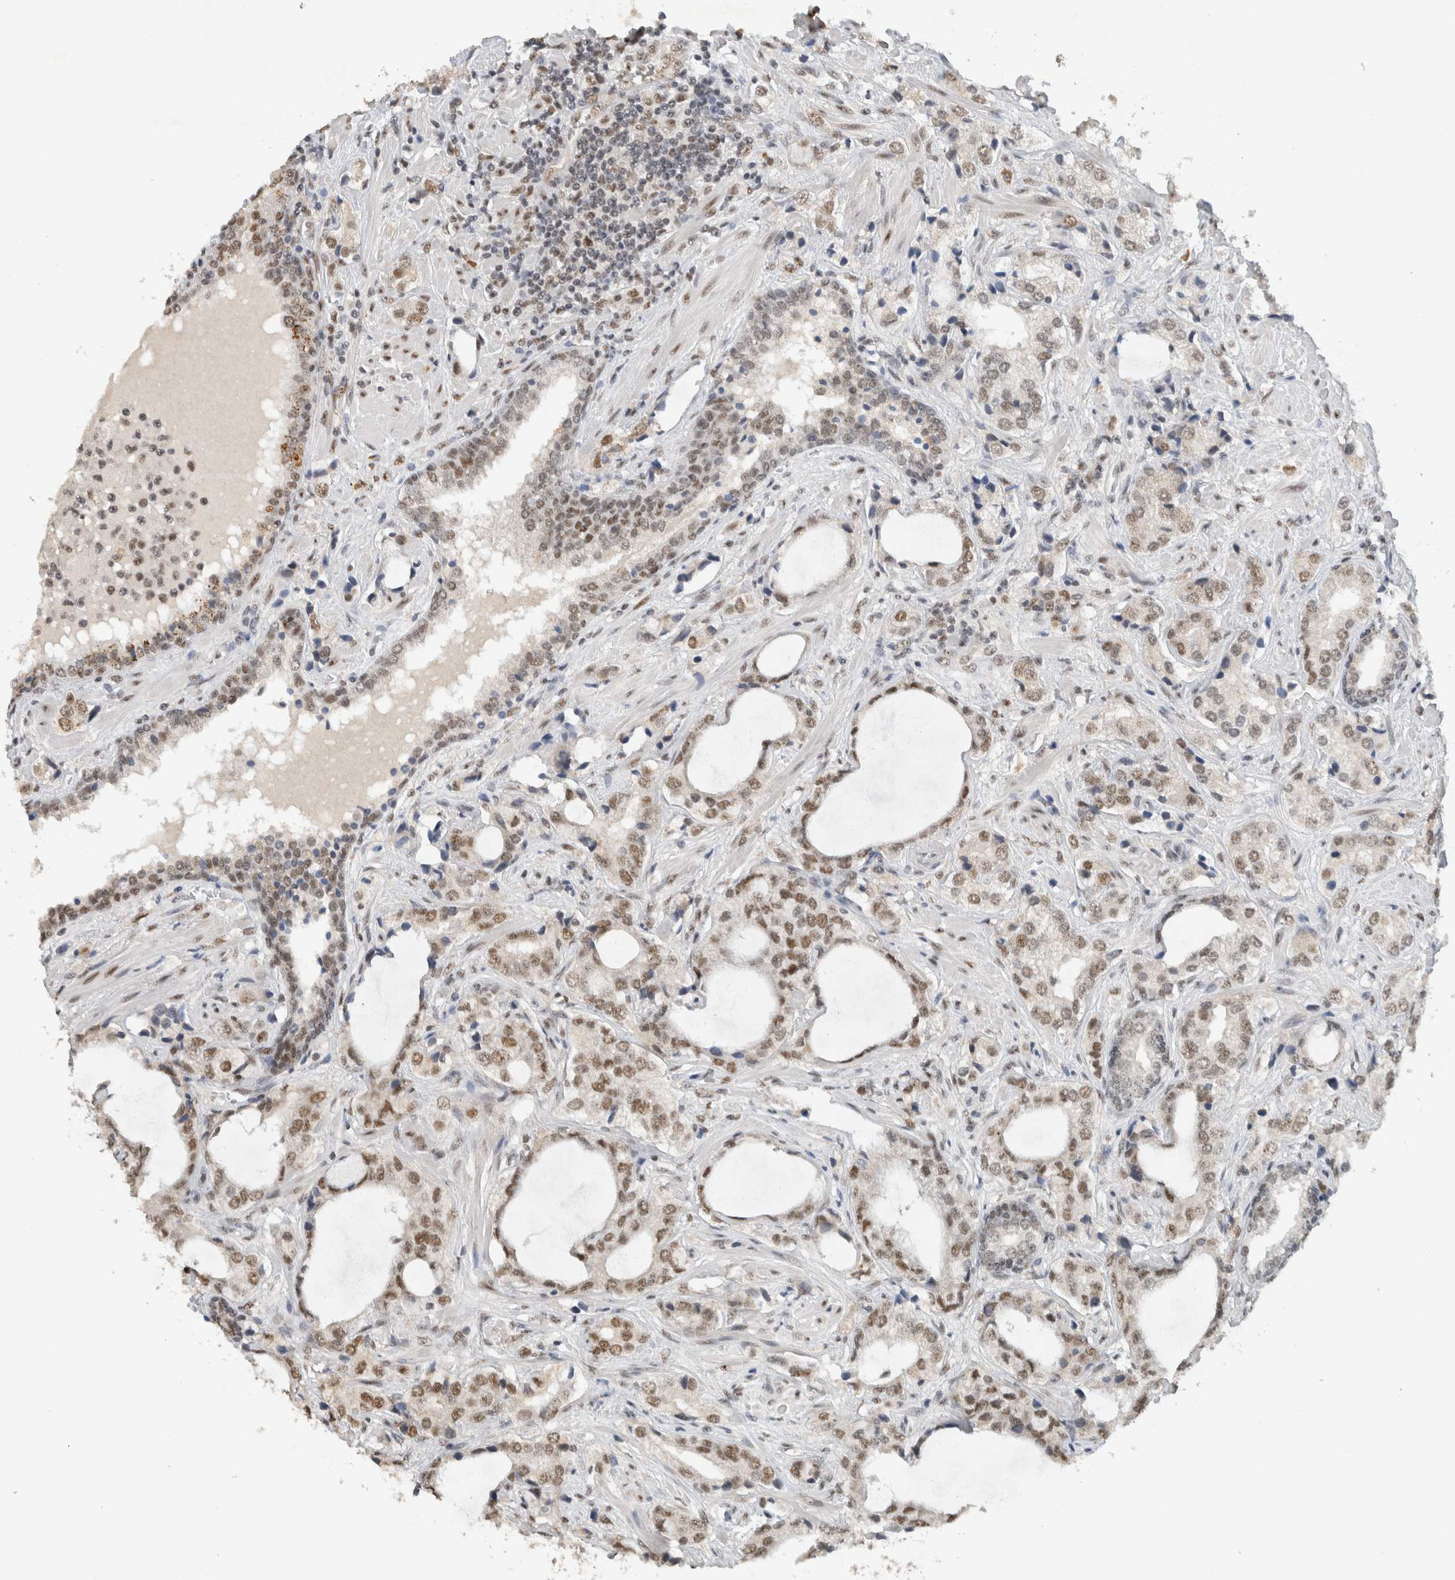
{"staining": {"intensity": "strong", "quantity": "25%-75%", "location": "nuclear"}, "tissue": "prostate cancer", "cell_type": "Tumor cells", "image_type": "cancer", "snomed": [{"axis": "morphology", "description": "Adenocarcinoma, High grade"}, {"axis": "topography", "description": "Prostate"}], "caption": "High-grade adenocarcinoma (prostate) tissue shows strong nuclear expression in approximately 25%-75% of tumor cells, visualized by immunohistochemistry.", "gene": "DDX42", "patient": {"sex": "male", "age": 66}}